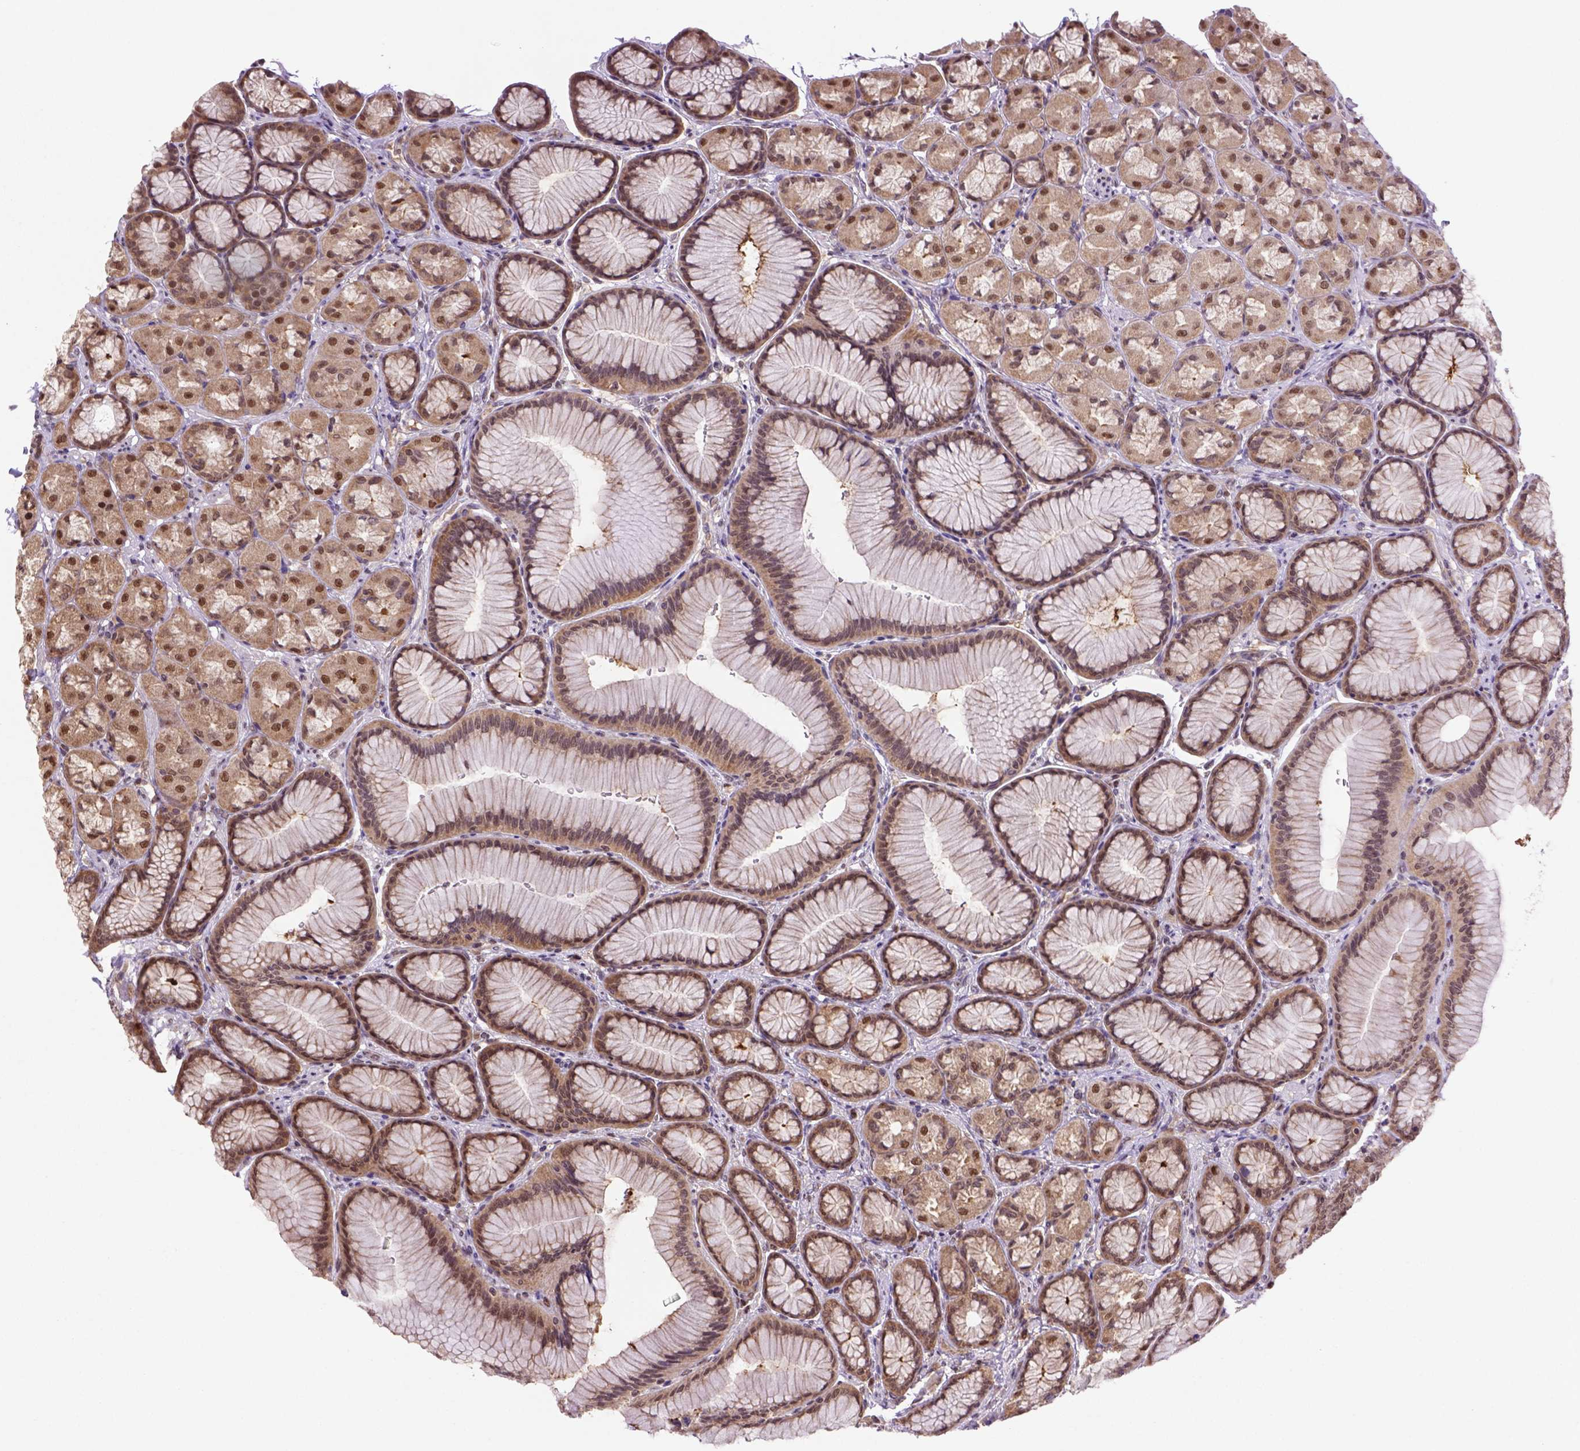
{"staining": {"intensity": "strong", "quantity": ">75%", "location": "cytoplasmic/membranous,nuclear"}, "tissue": "stomach", "cell_type": "Glandular cells", "image_type": "normal", "snomed": [{"axis": "morphology", "description": "Normal tissue, NOS"}, {"axis": "morphology", "description": "Adenocarcinoma, NOS"}, {"axis": "morphology", "description": "Adenocarcinoma, High grade"}, {"axis": "topography", "description": "Stomach, upper"}, {"axis": "topography", "description": "Stomach"}], "caption": "Unremarkable stomach demonstrates strong cytoplasmic/membranous,nuclear staining in approximately >75% of glandular cells Using DAB (brown) and hematoxylin (blue) stains, captured at high magnification using brightfield microscopy..", "gene": "PSMC2", "patient": {"sex": "female", "age": 65}}